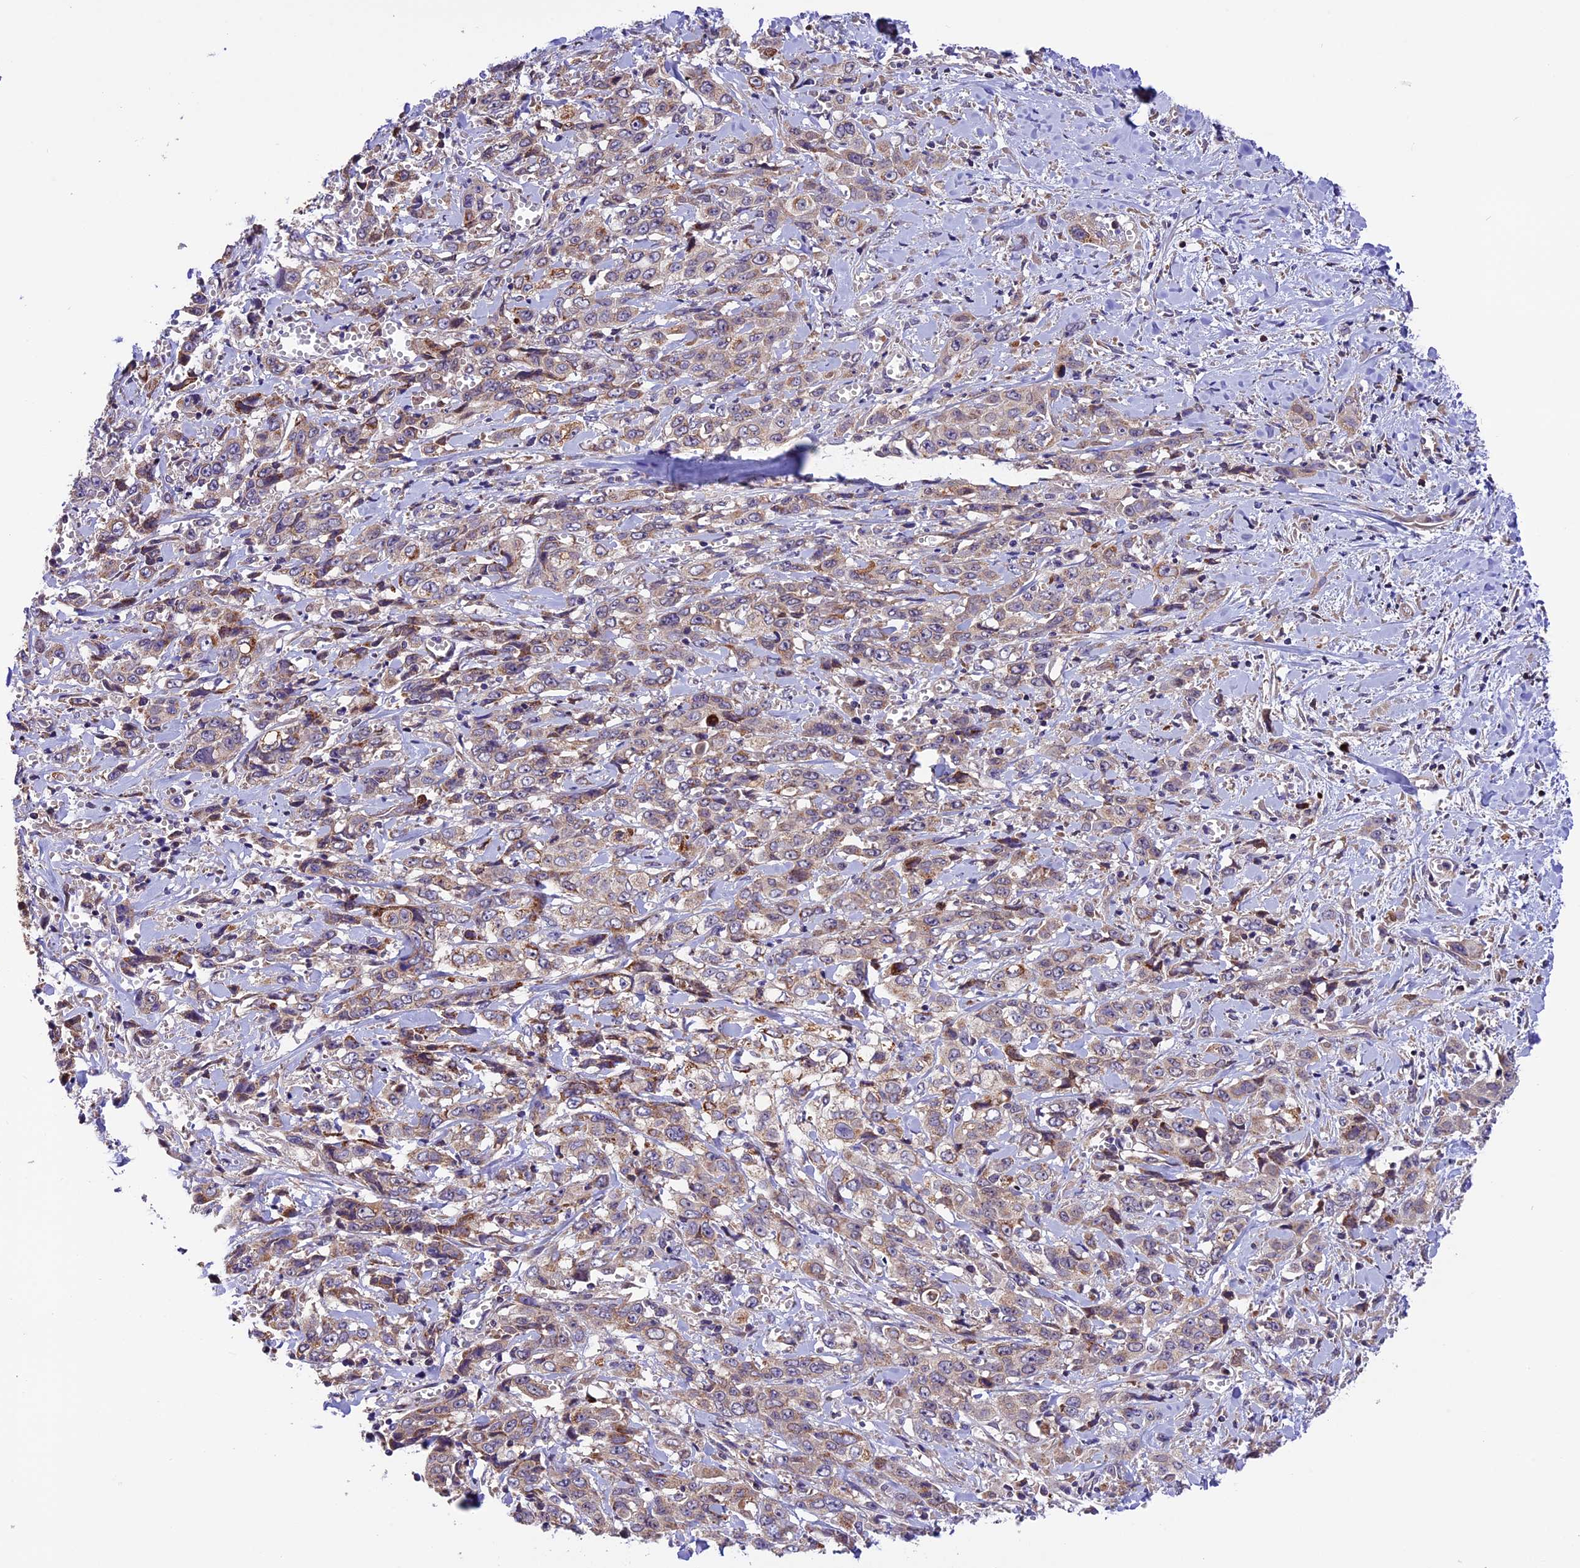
{"staining": {"intensity": "weak", "quantity": ">75%", "location": "cytoplasmic/membranous"}, "tissue": "stomach cancer", "cell_type": "Tumor cells", "image_type": "cancer", "snomed": [{"axis": "morphology", "description": "Adenocarcinoma, NOS"}, {"axis": "topography", "description": "Stomach, upper"}], "caption": "Immunohistochemistry (IHC) micrograph of neoplastic tissue: human stomach cancer stained using immunohistochemistry demonstrates low levels of weak protein expression localized specifically in the cytoplasmic/membranous of tumor cells, appearing as a cytoplasmic/membranous brown color.", "gene": "METTL22", "patient": {"sex": "male", "age": 62}}